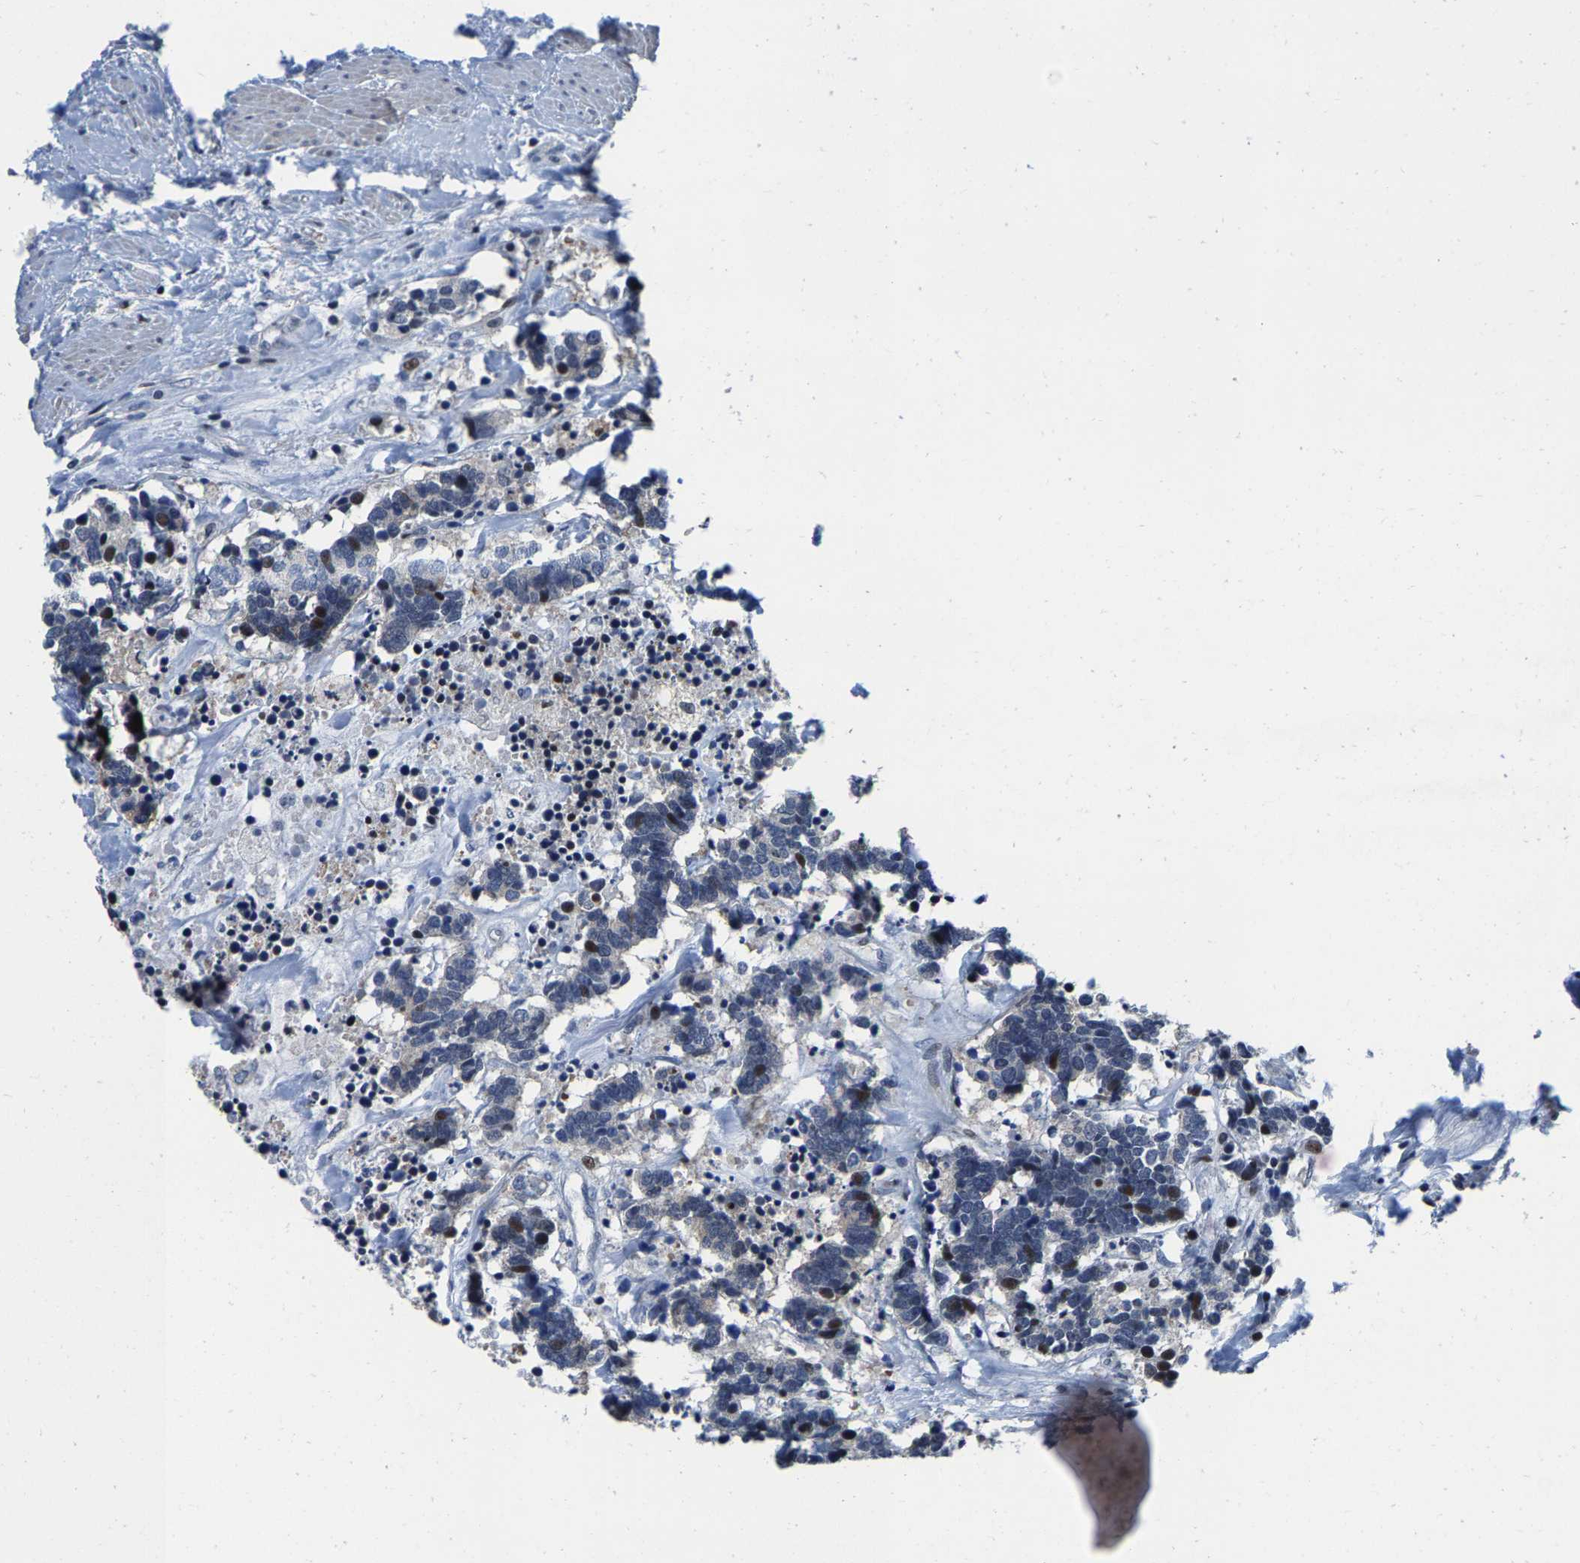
{"staining": {"intensity": "moderate", "quantity": "<25%", "location": "nuclear"}, "tissue": "carcinoid", "cell_type": "Tumor cells", "image_type": "cancer", "snomed": [{"axis": "morphology", "description": "Carcinoma, NOS"}, {"axis": "morphology", "description": "Carcinoid, malignant, NOS"}, {"axis": "topography", "description": "Urinary bladder"}], "caption": "Brown immunohistochemical staining in carcinoid exhibits moderate nuclear expression in approximately <25% of tumor cells.", "gene": "GTPBP10", "patient": {"sex": "male", "age": 57}}